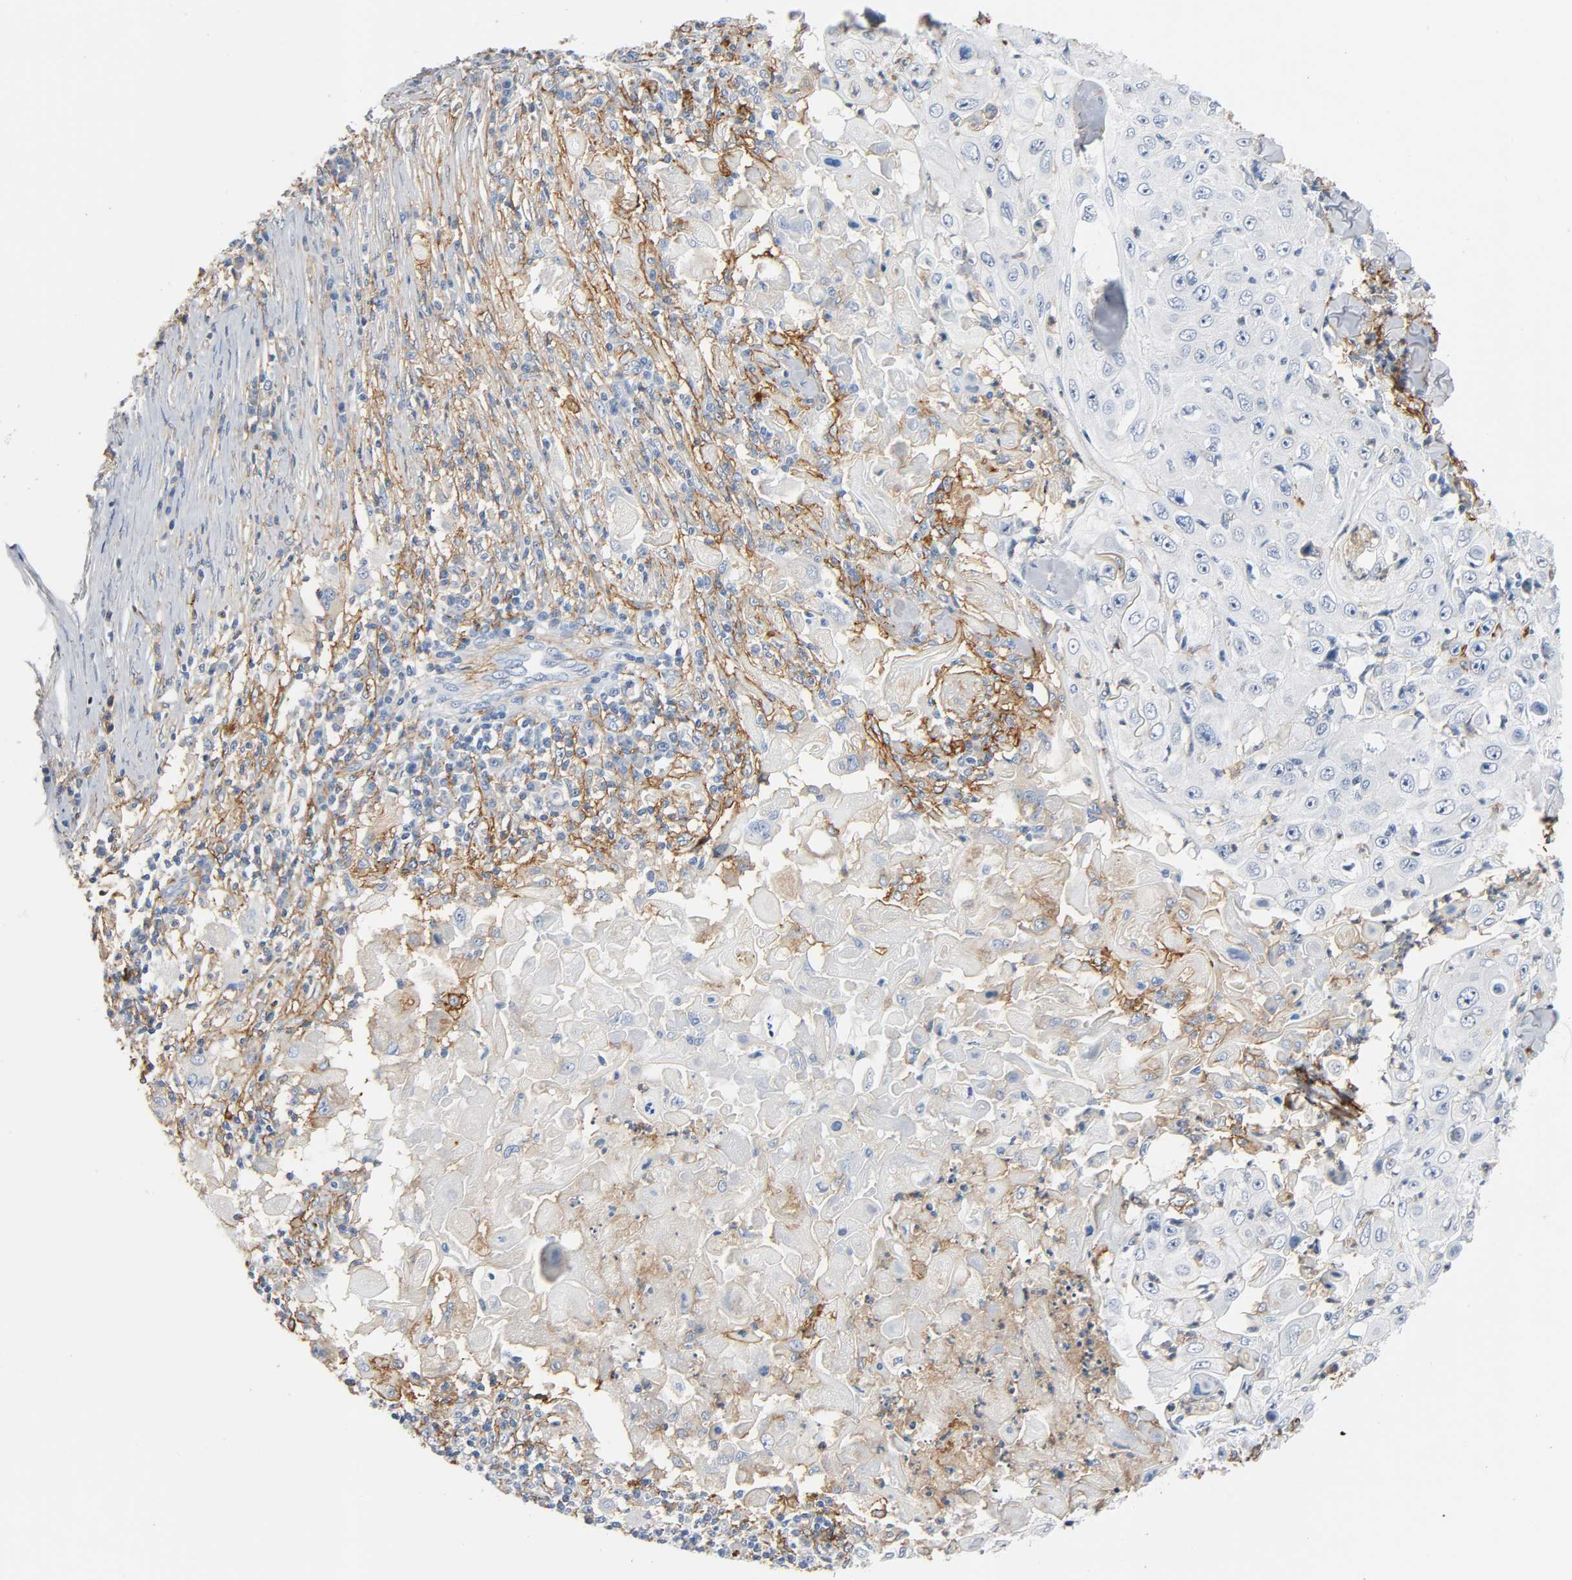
{"staining": {"intensity": "negative", "quantity": "none", "location": "none"}, "tissue": "skin cancer", "cell_type": "Tumor cells", "image_type": "cancer", "snomed": [{"axis": "morphology", "description": "Squamous cell carcinoma, NOS"}, {"axis": "topography", "description": "Skin"}], "caption": "This is an immunohistochemistry histopathology image of skin squamous cell carcinoma. There is no staining in tumor cells.", "gene": "ANPEP", "patient": {"sex": "male", "age": 86}}